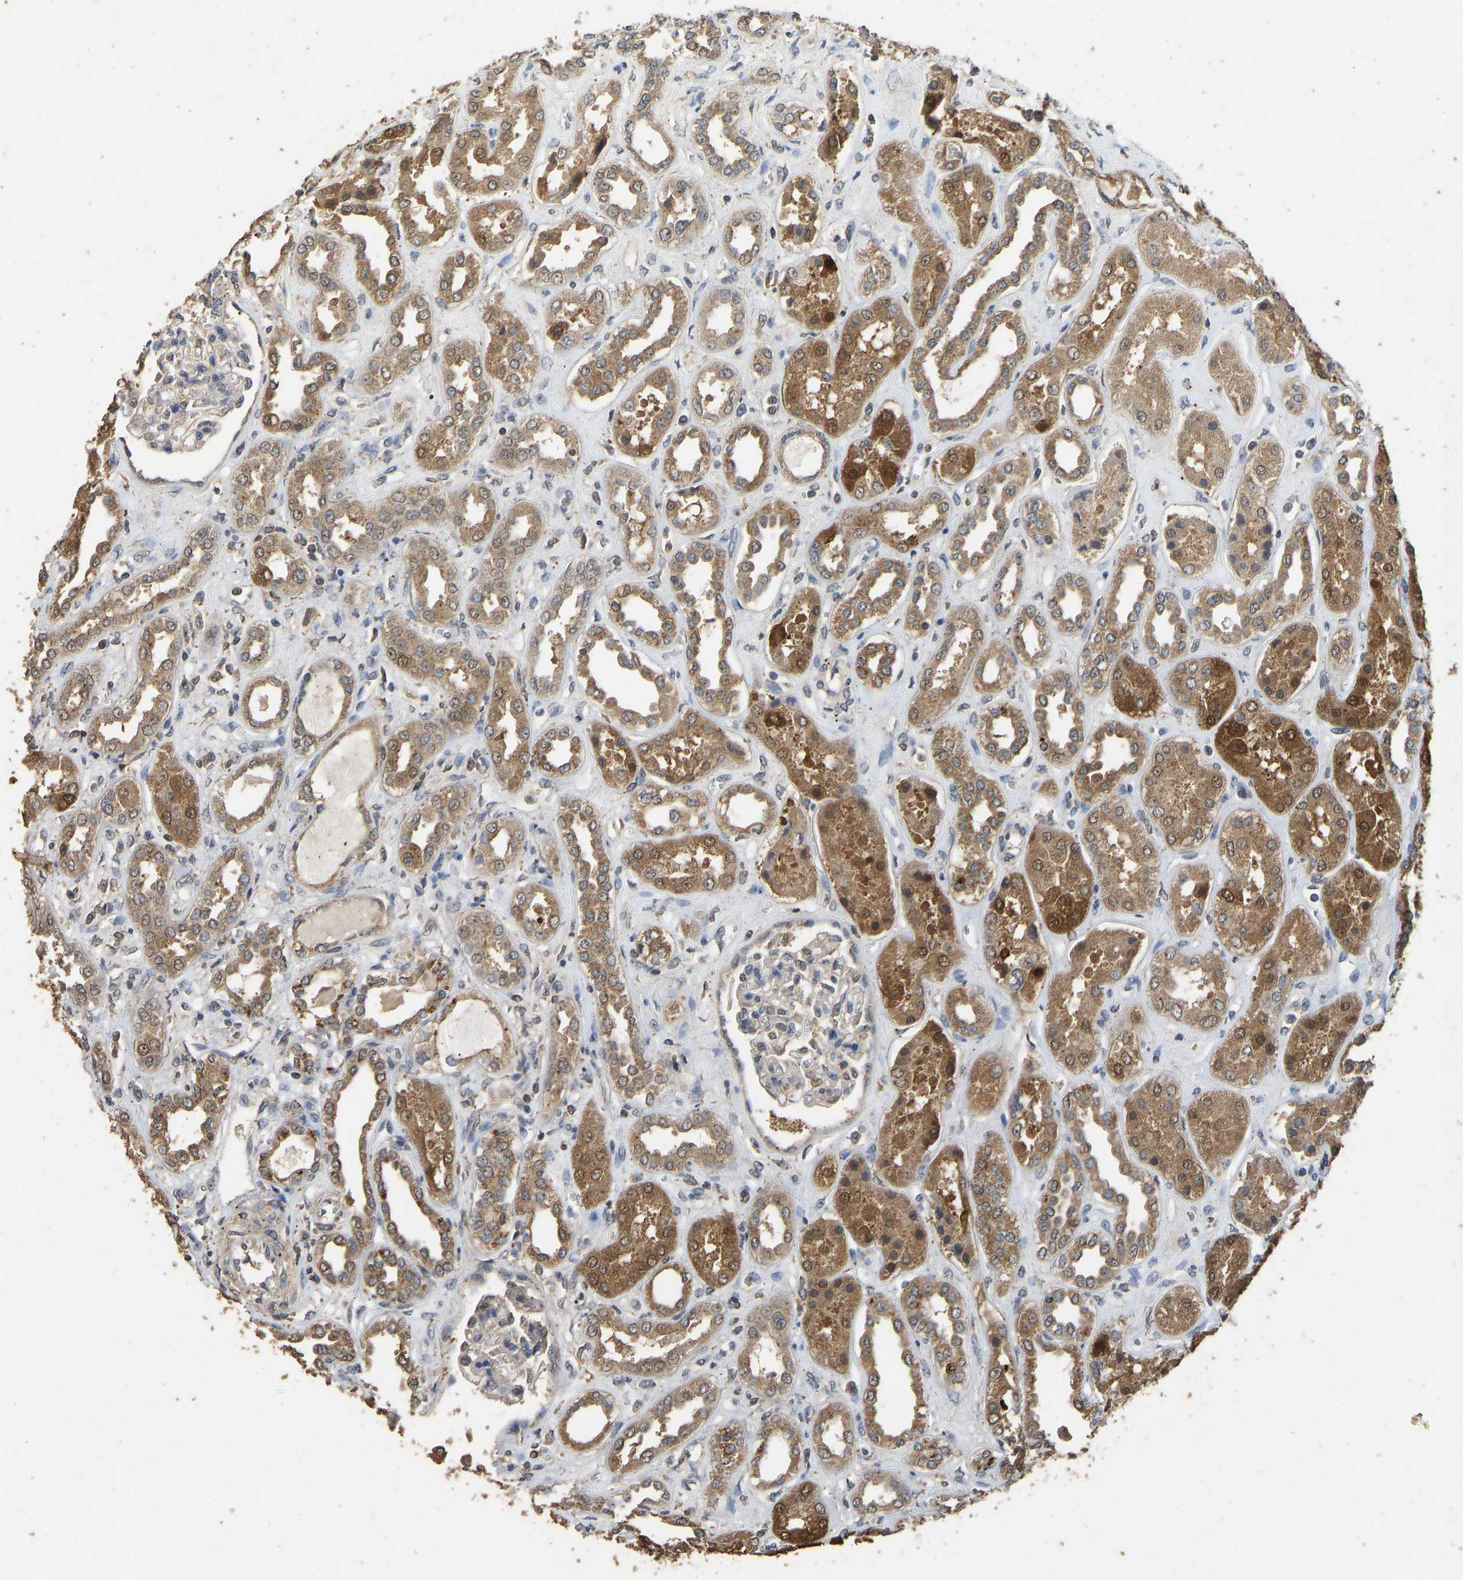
{"staining": {"intensity": "negative", "quantity": "none", "location": "none"}, "tissue": "kidney", "cell_type": "Cells in glomeruli", "image_type": "normal", "snomed": [{"axis": "morphology", "description": "Normal tissue, NOS"}, {"axis": "topography", "description": "Kidney"}], "caption": "Immunohistochemistry image of normal human kidney stained for a protein (brown), which demonstrates no expression in cells in glomeruli.", "gene": "CIDEC", "patient": {"sex": "male", "age": 59}}